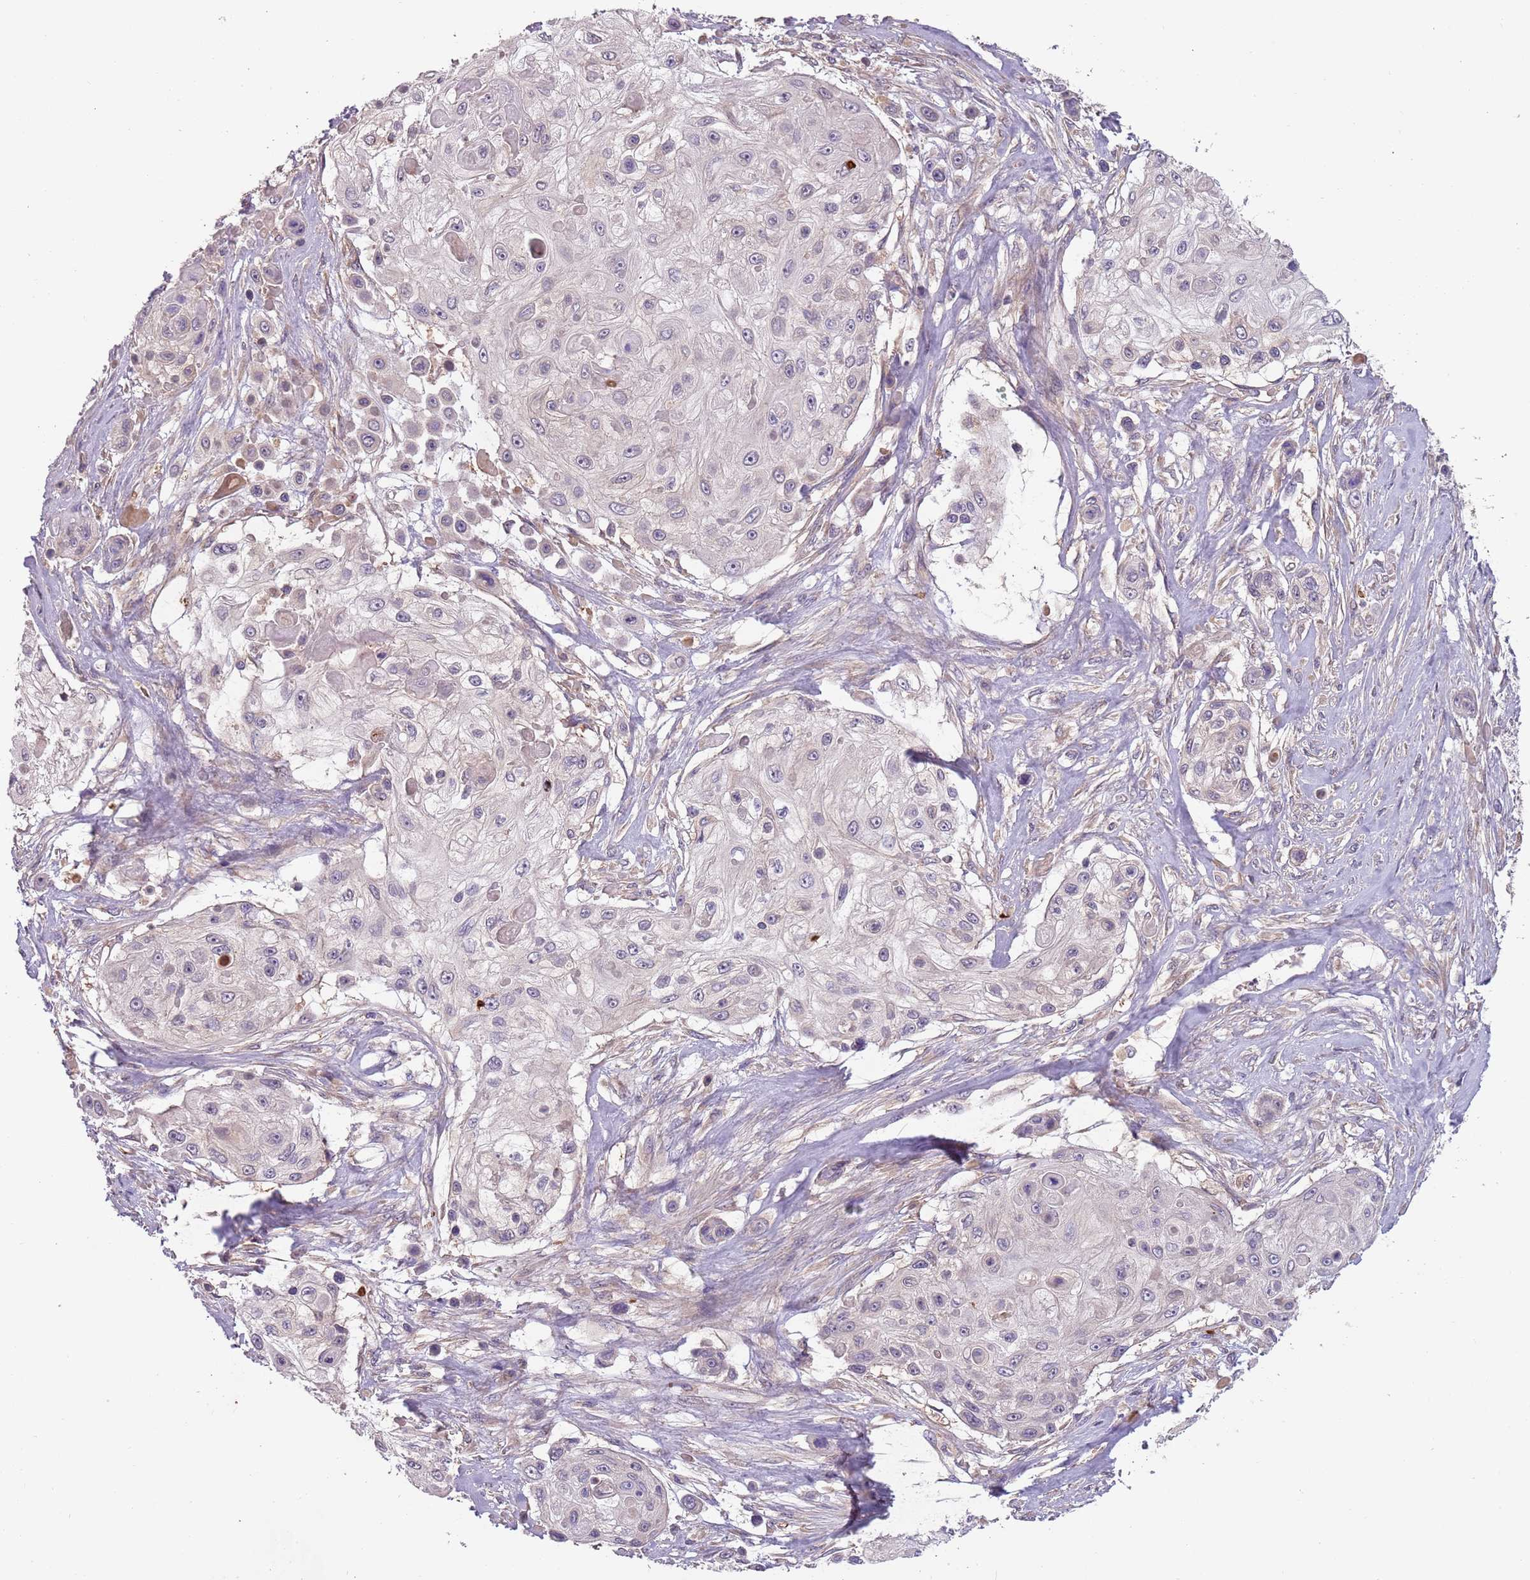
{"staining": {"intensity": "negative", "quantity": "none", "location": "none"}, "tissue": "skin cancer", "cell_type": "Tumor cells", "image_type": "cancer", "snomed": [{"axis": "morphology", "description": "Squamous cell carcinoma, NOS"}, {"axis": "topography", "description": "Skin"}], "caption": "High magnification brightfield microscopy of skin squamous cell carcinoma stained with DAB (brown) and counterstained with hematoxylin (blue): tumor cells show no significant staining.", "gene": "FECH", "patient": {"sex": "male", "age": 67}}